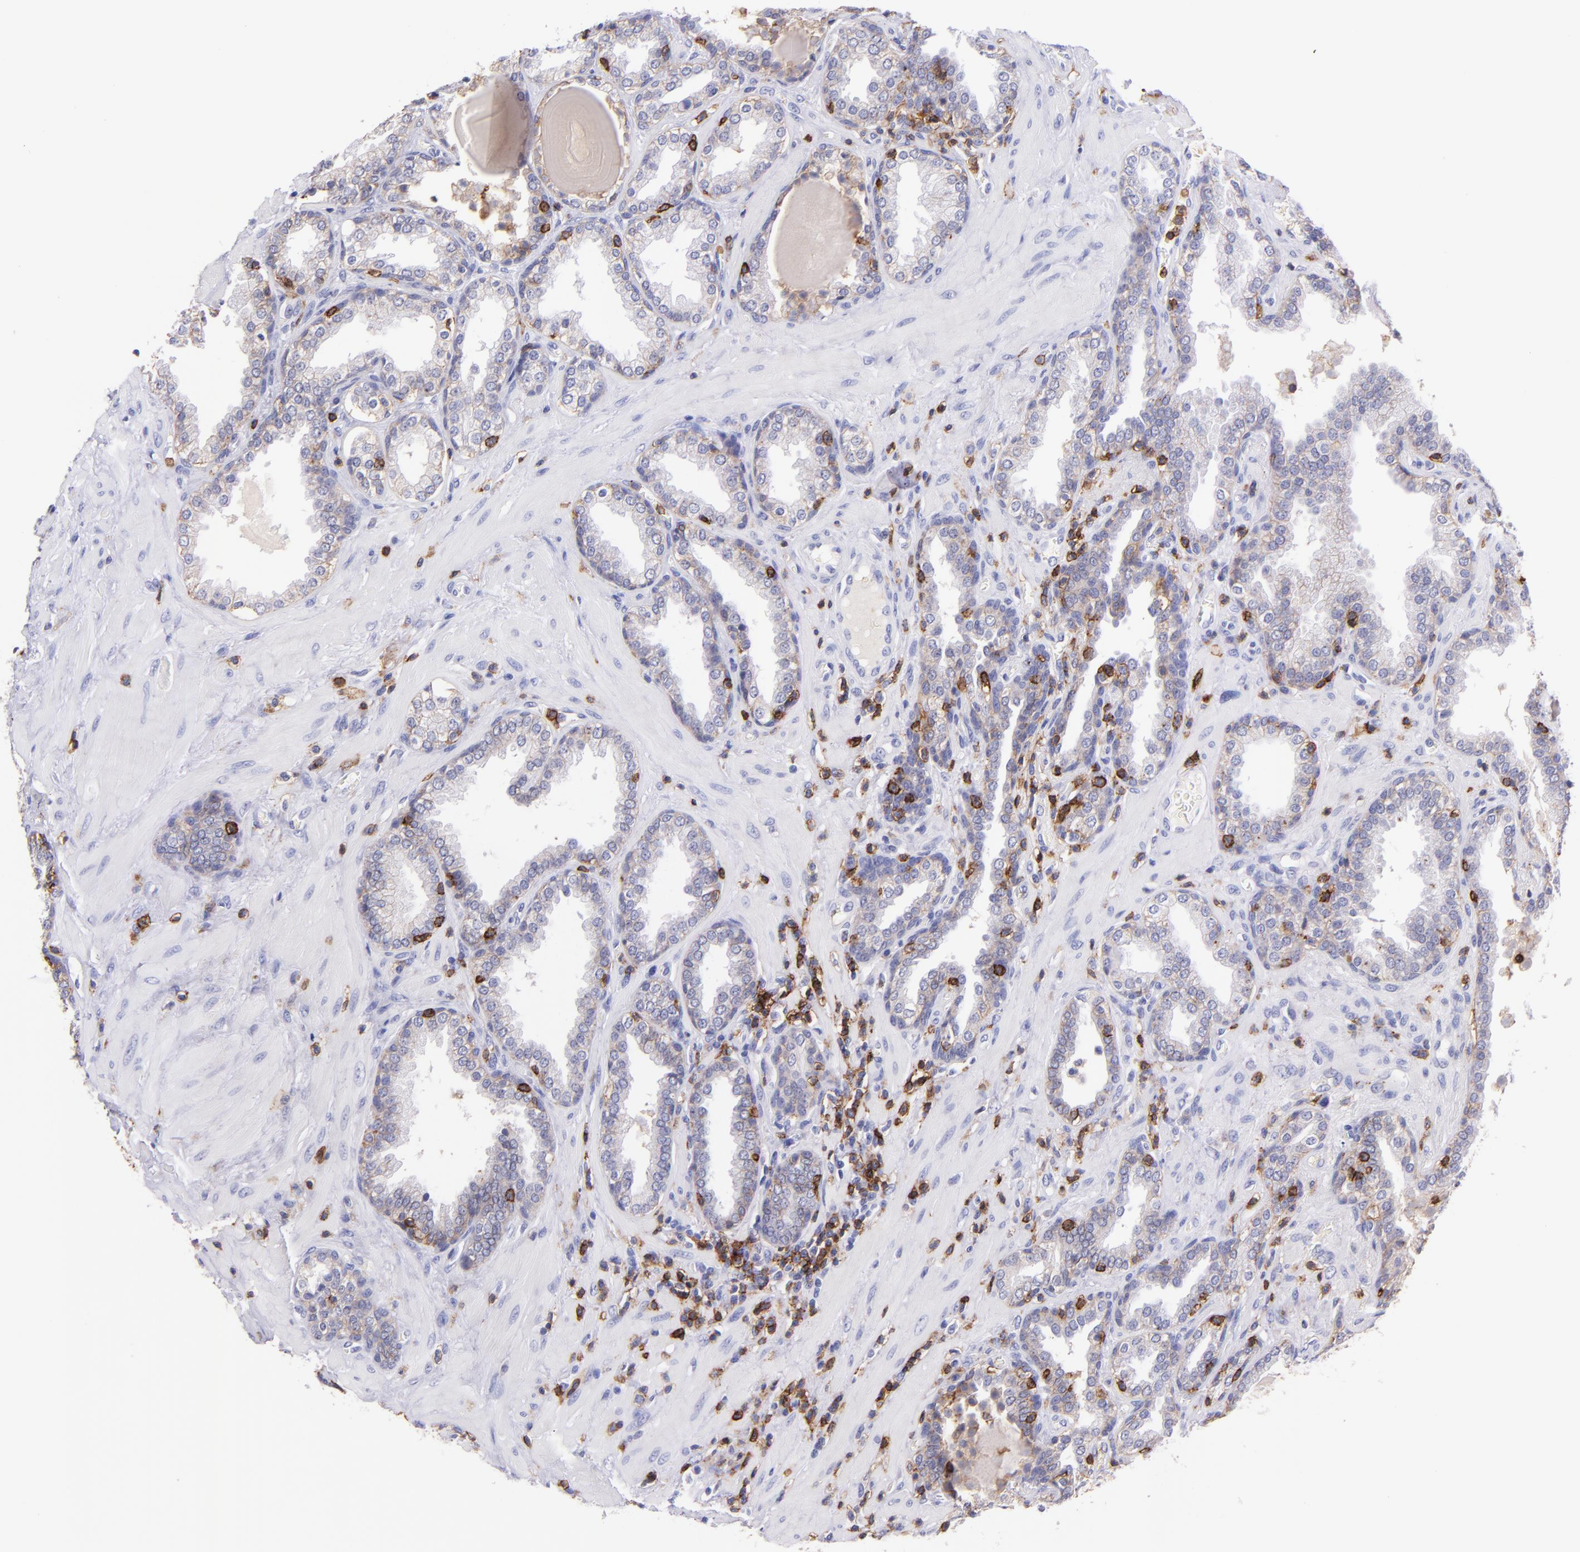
{"staining": {"intensity": "weak", "quantity": "<25%", "location": "cytoplasmic/membranous"}, "tissue": "prostate", "cell_type": "Glandular cells", "image_type": "normal", "snomed": [{"axis": "morphology", "description": "Normal tissue, NOS"}, {"axis": "topography", "description": "Prostate"}], "caption": "IHC of normal human prostate displays no staining in glandular cells. (Brightfield microscopy of DAB (3,3'-diaminobenzidine) IHC at high magnification).", "gene": "SPN", "patient": {"sex": "male", "age": 51}}